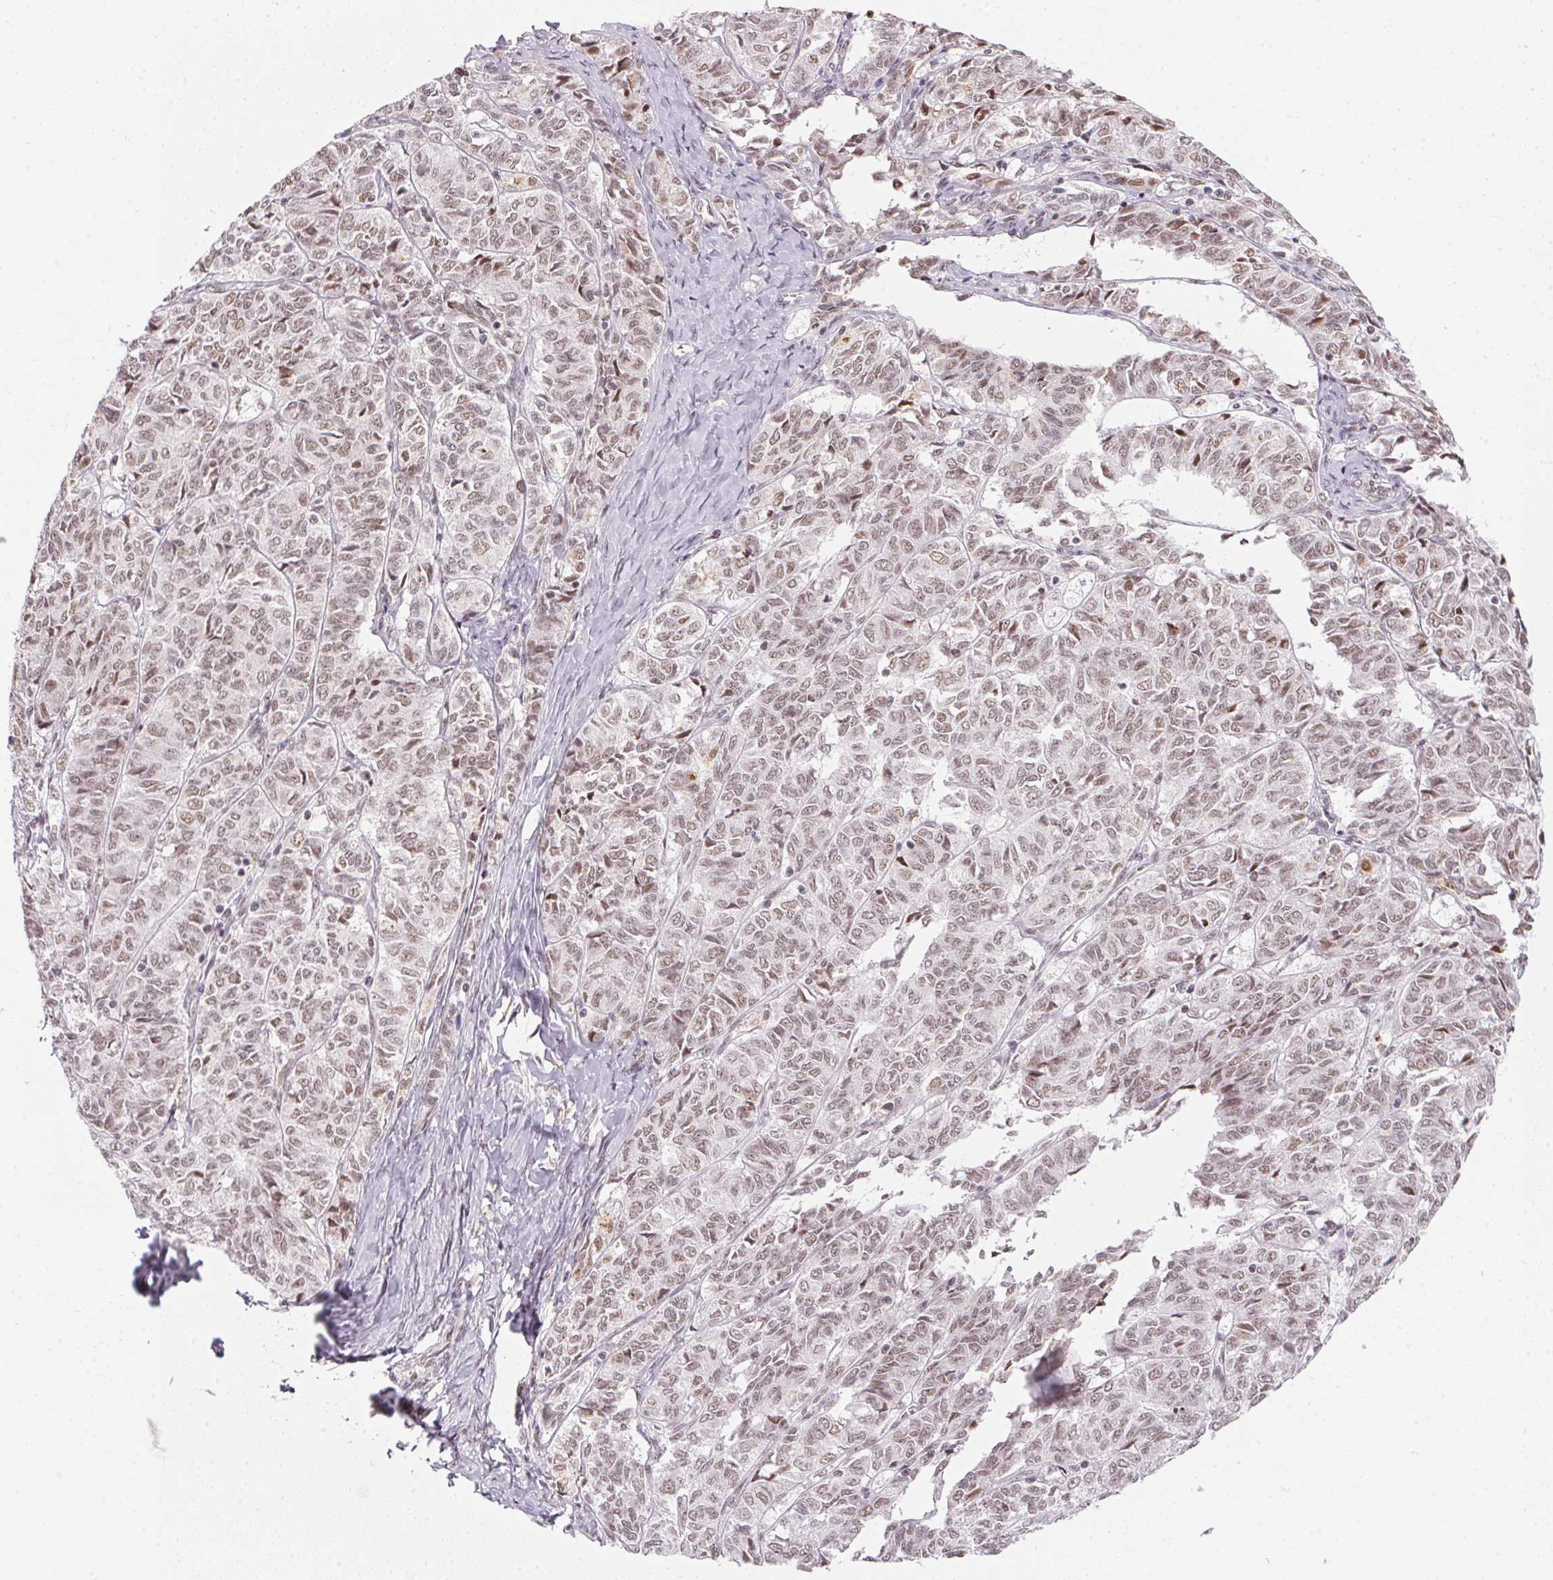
{"staining": {"intensity": "weak", "quantity": ">75%", "location": "nuclear"}, "tissue": "ovarian cancer", "cell_type": "Tumor cells", "image_type": "cancer", "snomed": [{"axis": "morphology", "description": "Carcinoma, endometroid"}, {"axis": "topography", "description": "Ovary"}], "caption": "Immunohistochemical staining of ovarian endometroid carcinoma displays low levels of weak nuclear protein expression in about >75% of tumor cells. (IHC, brightfield microscopy, high magnification).", "gene": "SRSF7", "patient": {"sex": "female", "age": 80}}